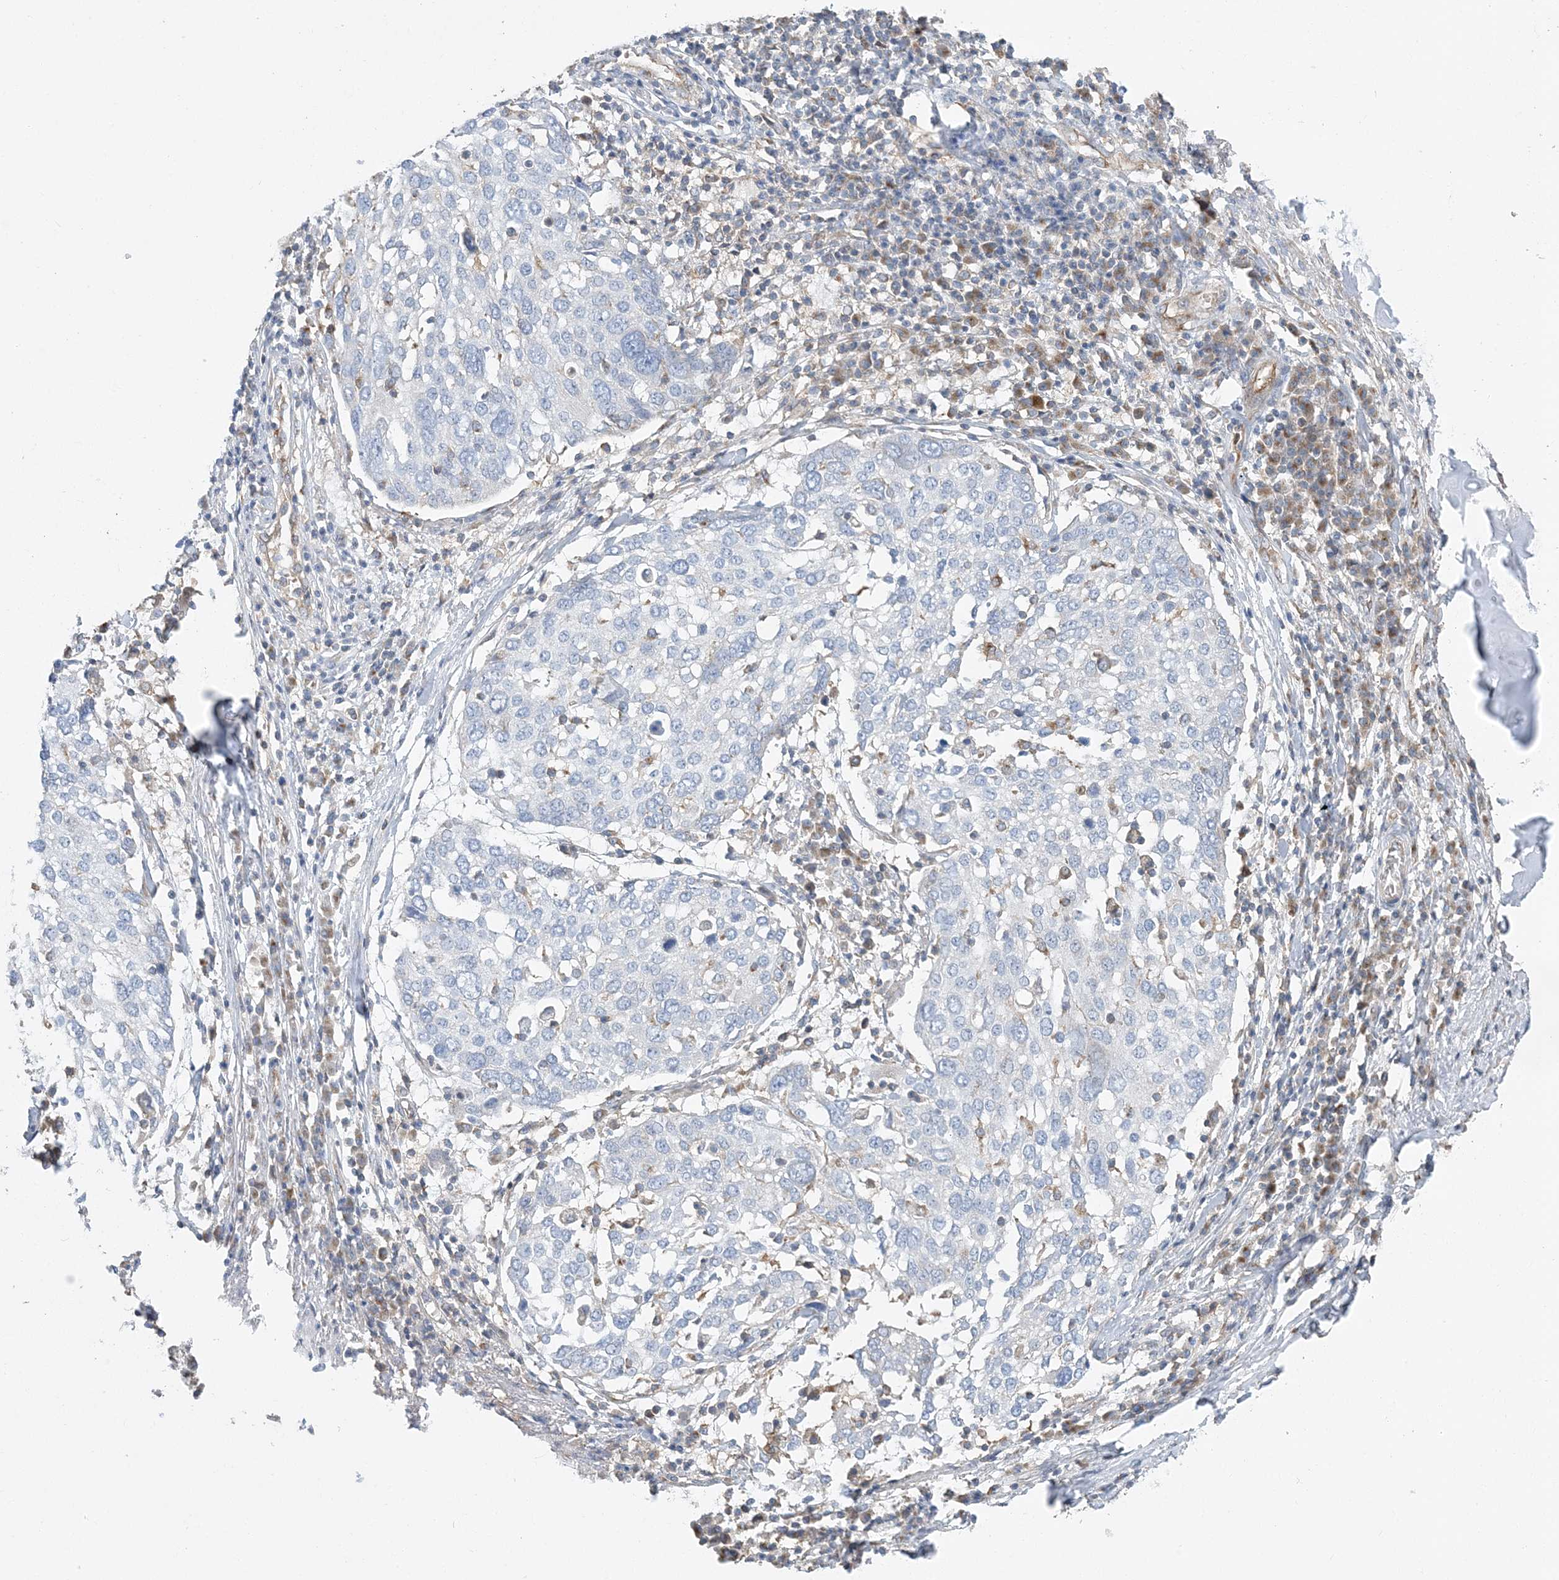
{"staining": {"intensity": "negative", "quantity": "none", "location": "none"}, "tissue": "lung cancer", "cell_type": "Tumor cells", "image_type": "cancer", "snomed": [{"axis": "morphology", "description": "Squamous cell carcinoma, NOS"}, {"axis": "topography", "description": "Lung"}], "caption": "Micrograph shows no significant protein positivity in tumor cells of lung cancer (squamous cell carcinoma). The staining is performed using DAB (3,3'-diaminobenzidine) brown chromogen with nuclei counter-stained in using hematoxylin.", "gene": "FAM114A2", "patient": {"sex": "male", "age": 65}}